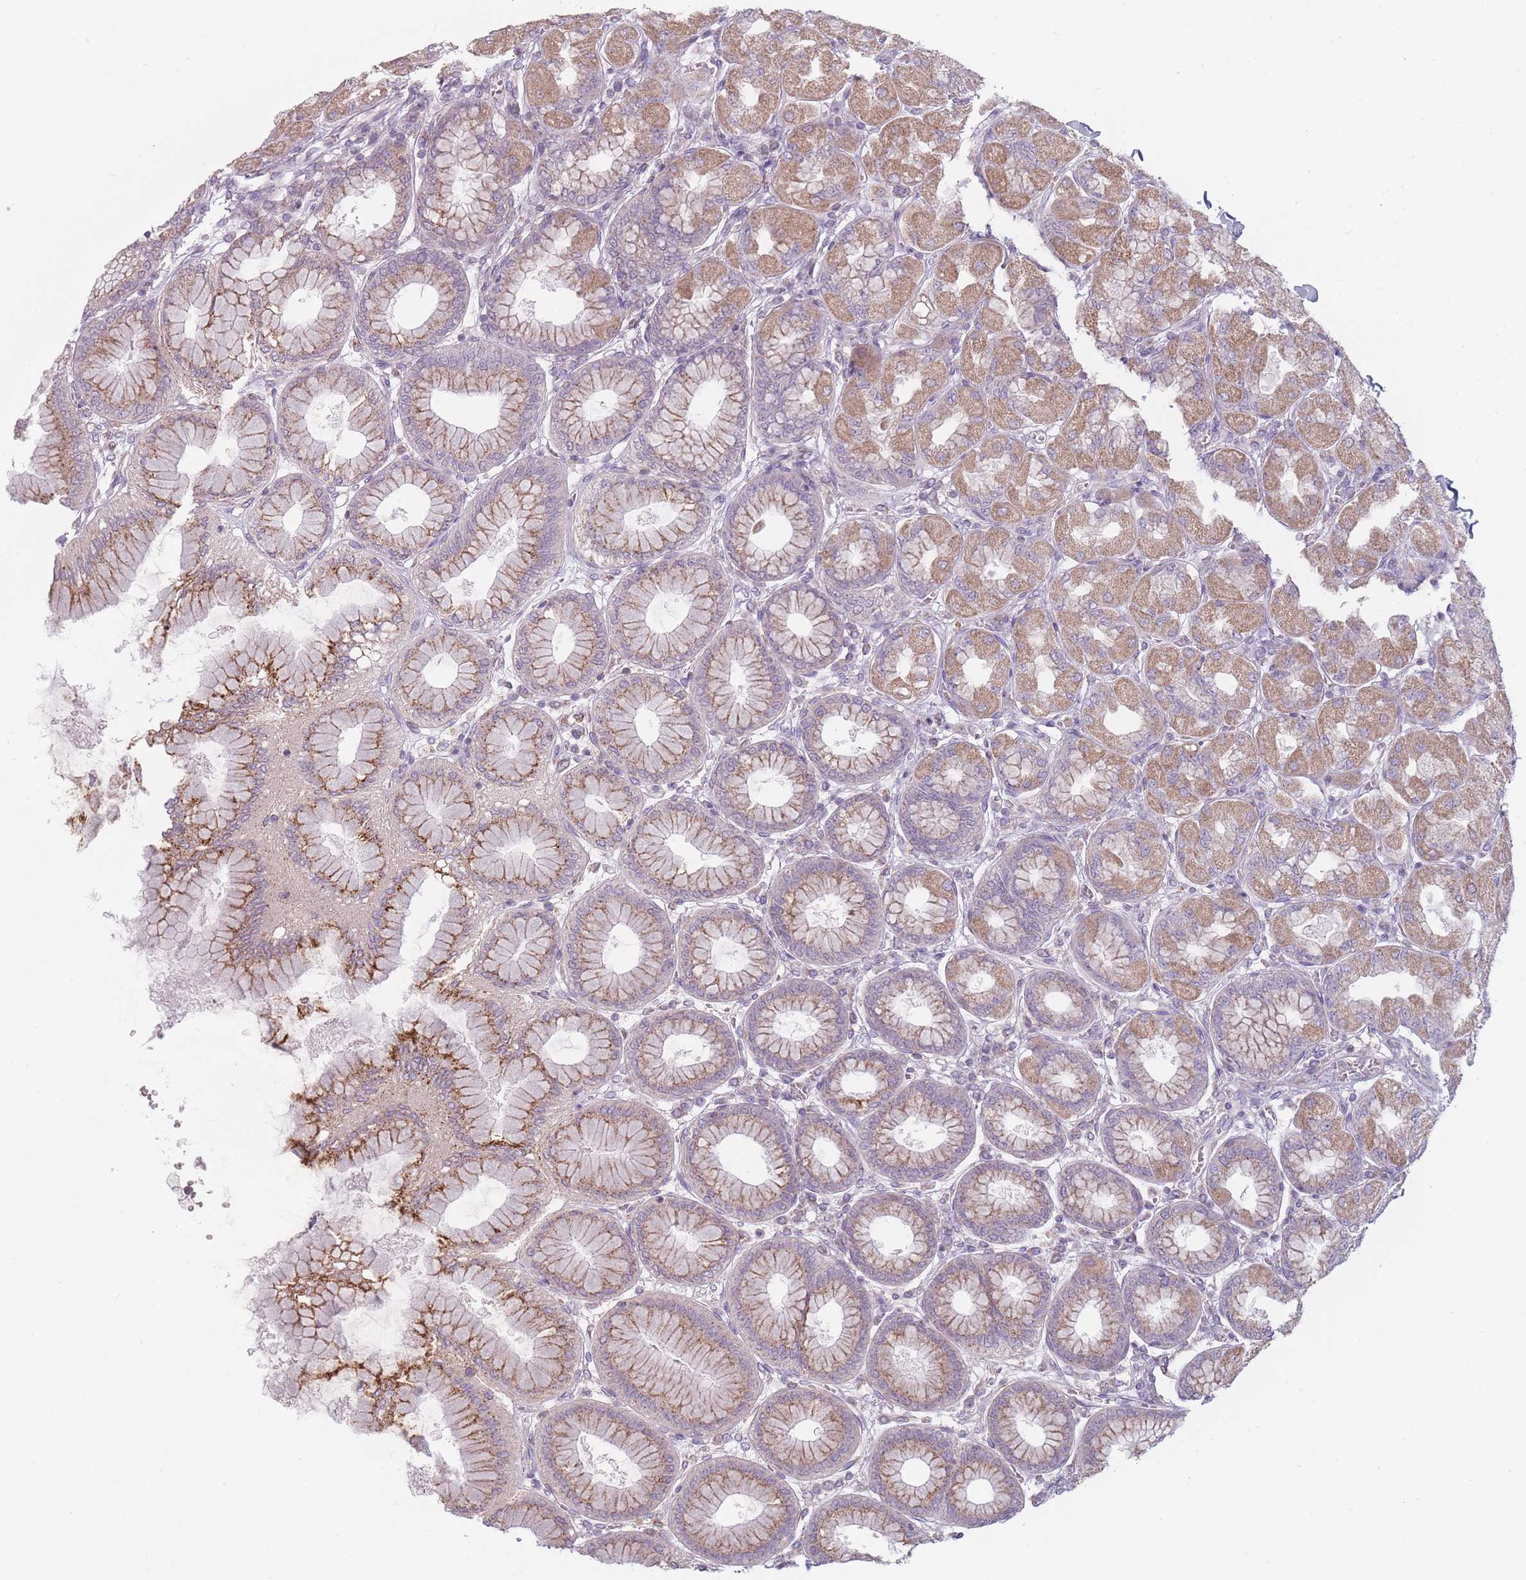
{"staining": {"intensity": "moderate", "quantity": "25%-75%", "location": "cytoplasmic/membranous"}, "tissue": "stomach", "cell_type": "Glandular cells", "image_type": "normal", "snomed": [{"axis": "morphology", "description": "Normal tissue, NOS"}, {"axis": "topography", "description": "Stomach, upper"}], "caption": "Immunohistochemistry histopathology image of unremarkable human stomach stained for a protein (brown), which reveals medium levels of moderate cytoplasmic/membranous staining in approximately 25%-75% of glandular cells.", "gene": "PEX11B", "patient": {"sex": "female", "age": 56}}